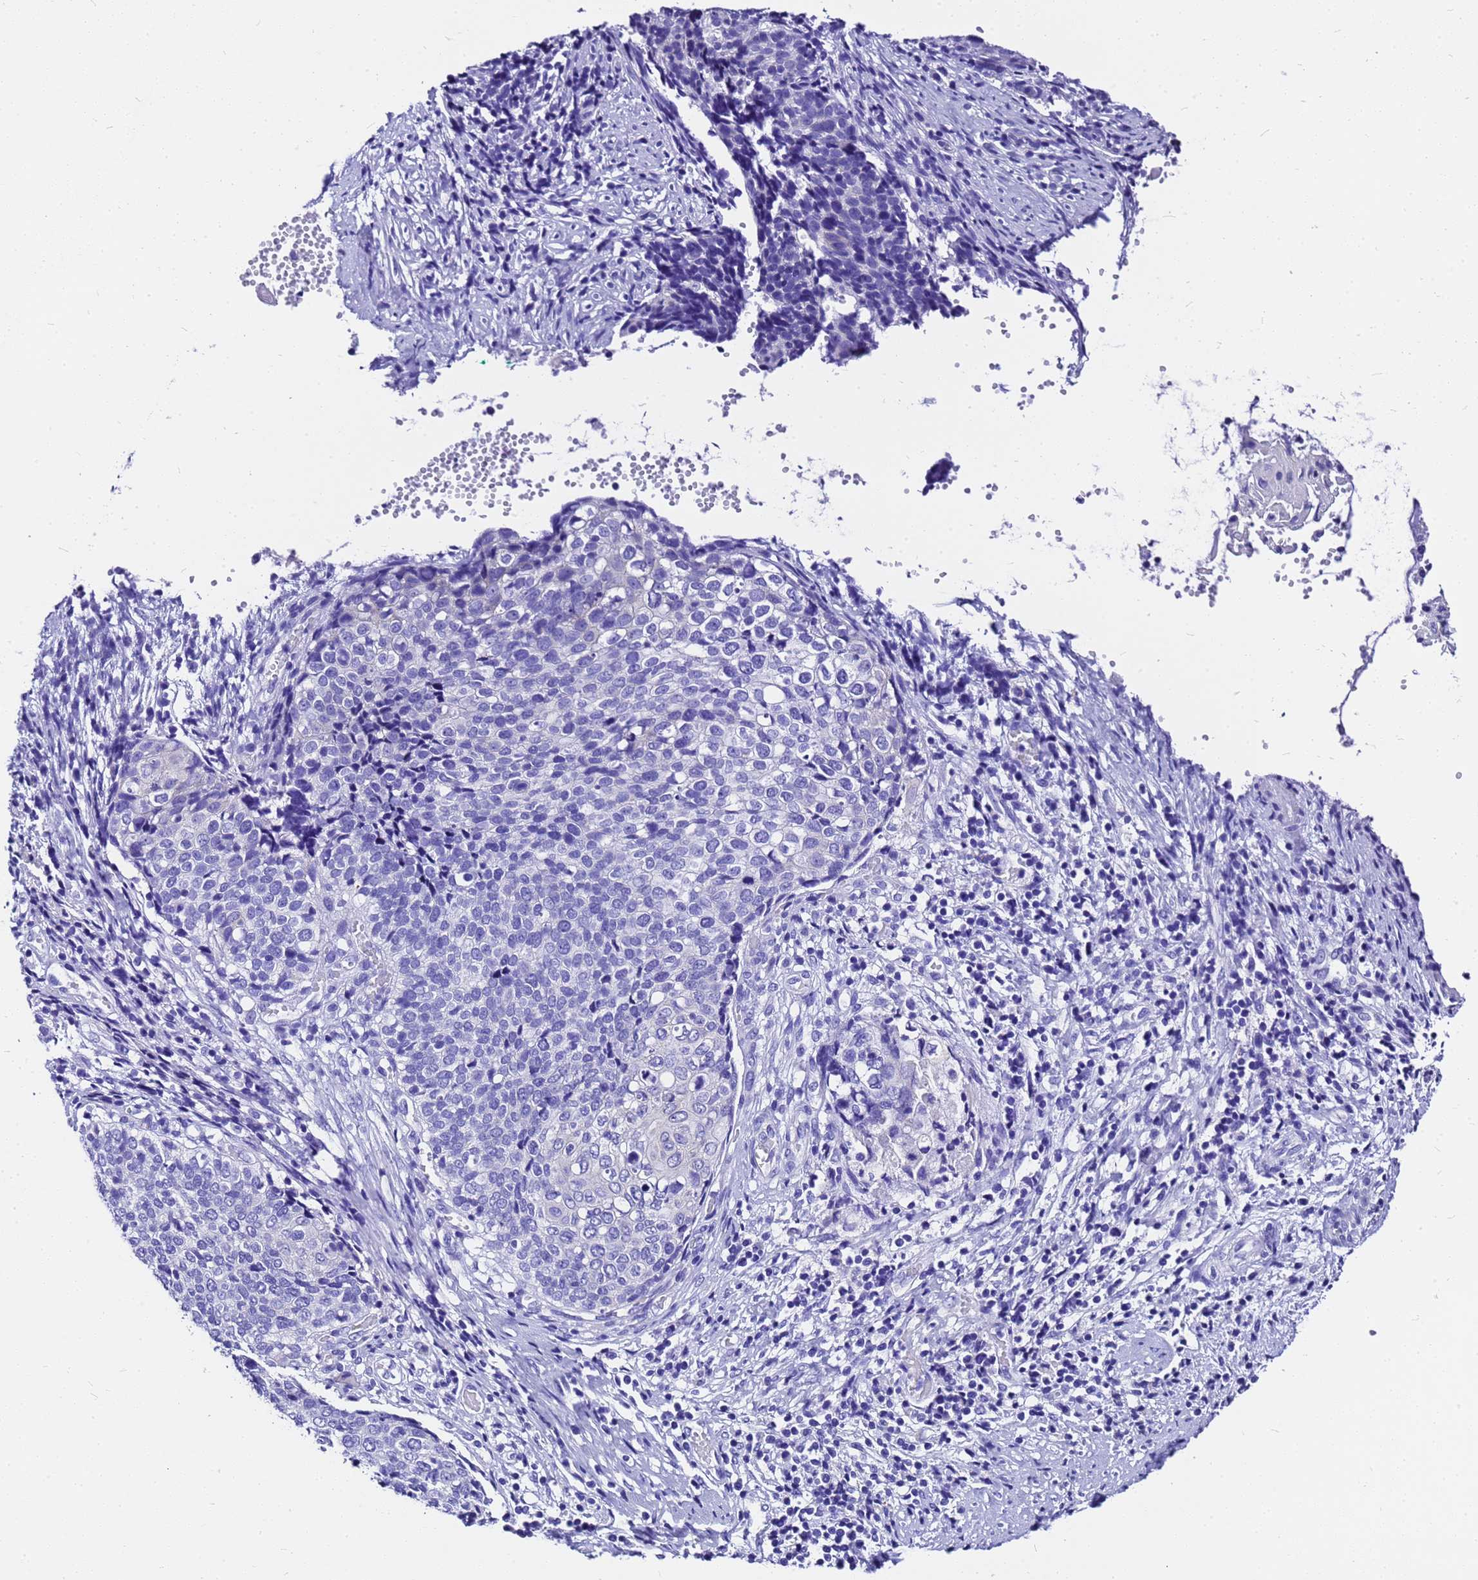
{"staining": {"intensity": "negative", "quantity": "none", "location": "none"}, "tissue": "cervical cancer", "cell_type": "Tumor cells", "image_type": "cancer", "snomed": [{"axis": "morphology", "description": "Squamous cell carcinoma, NOS"}, {"axis": "topography", "description": "Cervix"}], "caption": "Human cervical squamous cell carcinoma stained for a protein using immunohistochemistry reveals no staining in tumor cells.", "gene": "HERC4", "patient": {"sex": "female", "age": 39}}